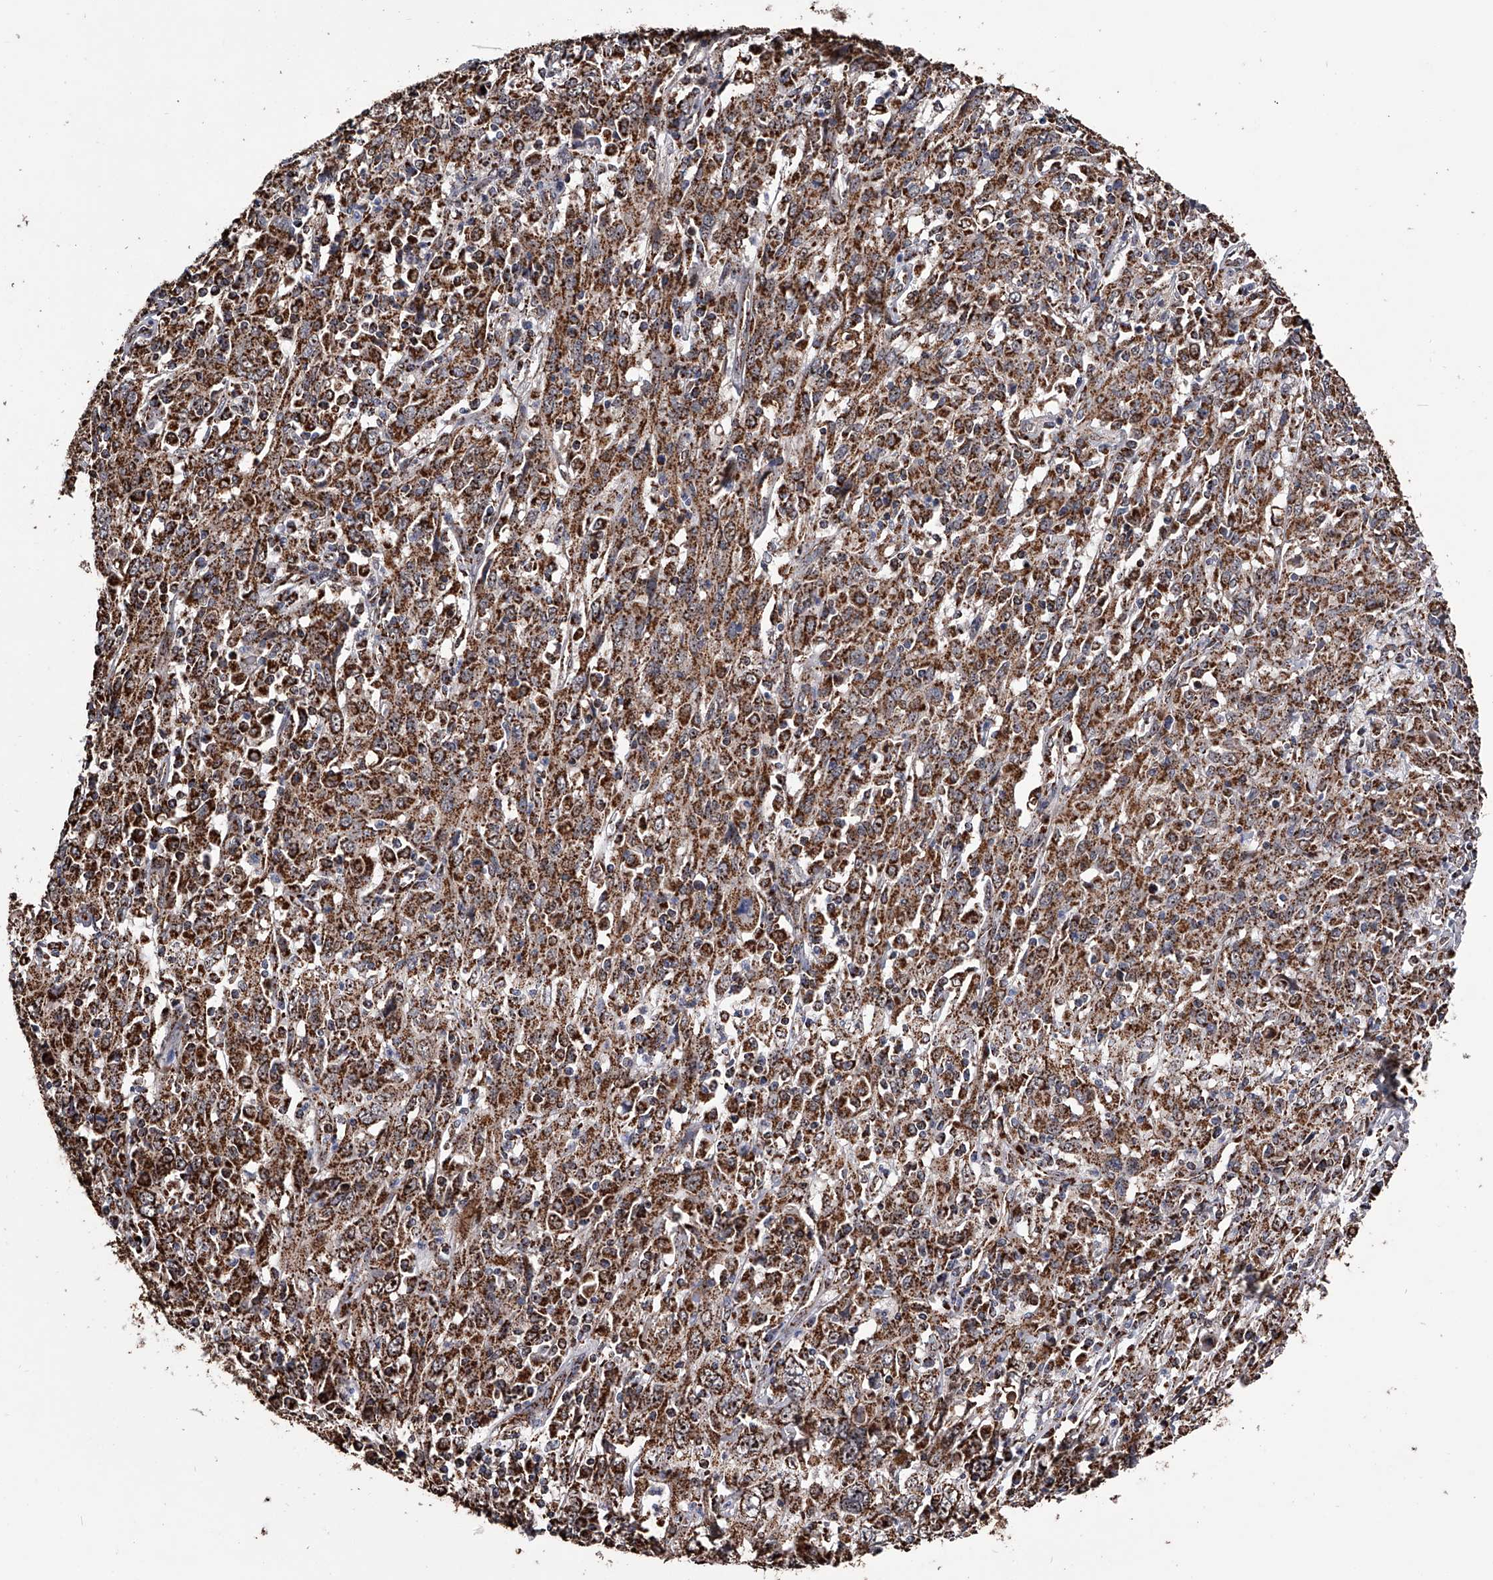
{"staining": {"intensity": "strong", "quantity": ">75%", "location": "cytoplasmic/membranous"}, "tissue": "cervical cancer", "cell_type": "Tumor cells", "image_type": "cancer", "snomed": [{"axis": "morphology", "description": "Squamous cell carcinoma, NOS"}, {"axis": "topography", "description": "Cervix"}], "caption": "A high amount of strong cytoplasmic/membranous staining is seen in about >75% of tumor cells in squamous cell carcinoma (cervical) tissue.", "gene": "SMPDL3A", "patient": {"sex": "female", "age": 46}}